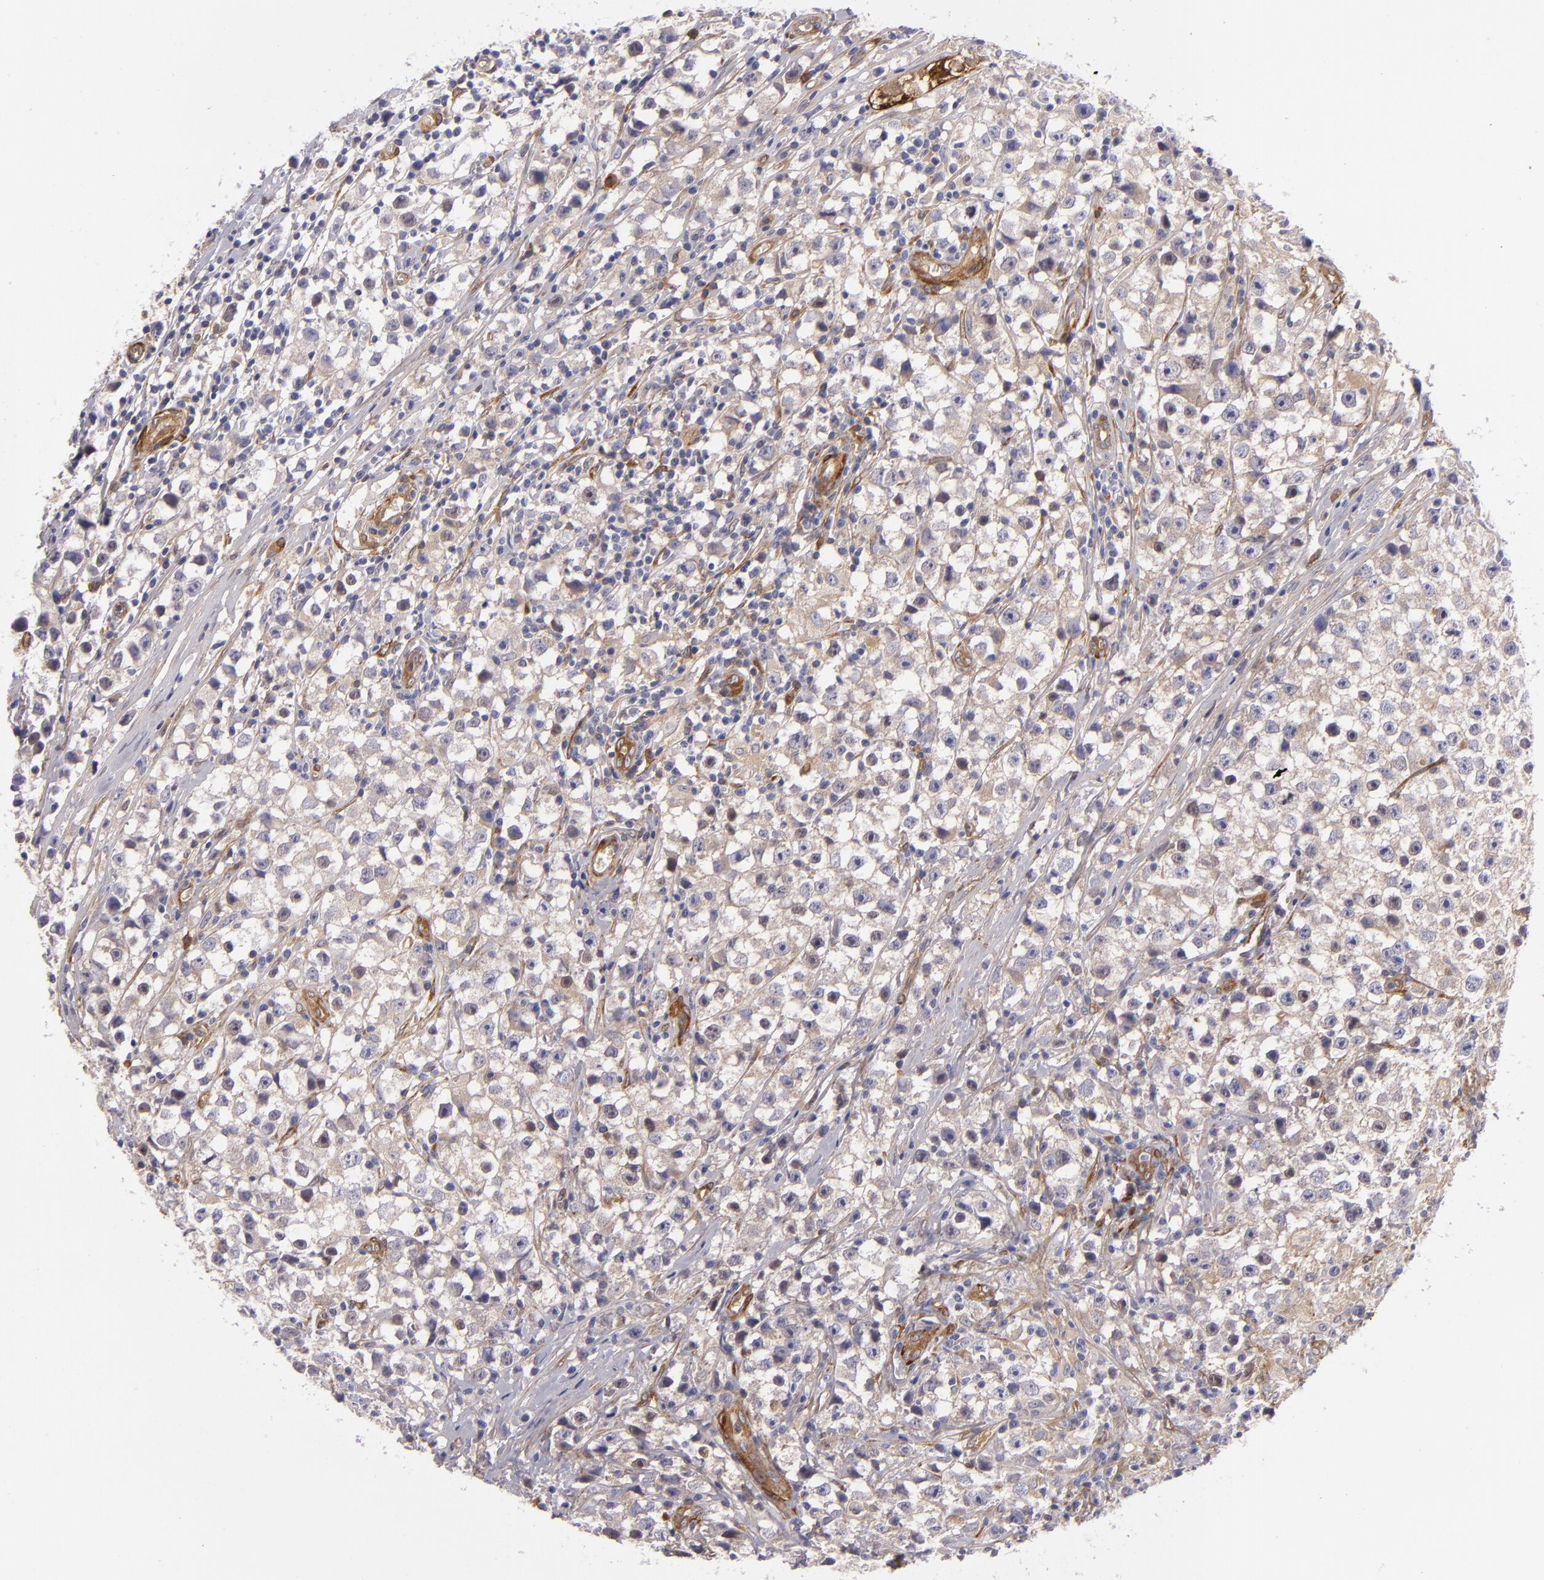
{"staining": {"intensity": "weak", "quantity": ">75%", "location": "cytoplasmic/membranous"}, "tissue": "testis cancer", "cell_type": "Tumor cells", "image_type": "cancer", "snomed": [{"axis": "morphology", "description": "Seminoma, NOS"}, {"axis": "topography", "description": "Testis"}], "caption": "Weak cytoplasmic/membranous protein expression is present in about >75% of tumor cells in testis cancer (seminoma).", "gene": "VCL", "patient": {"sex": "male", "age": 35}}